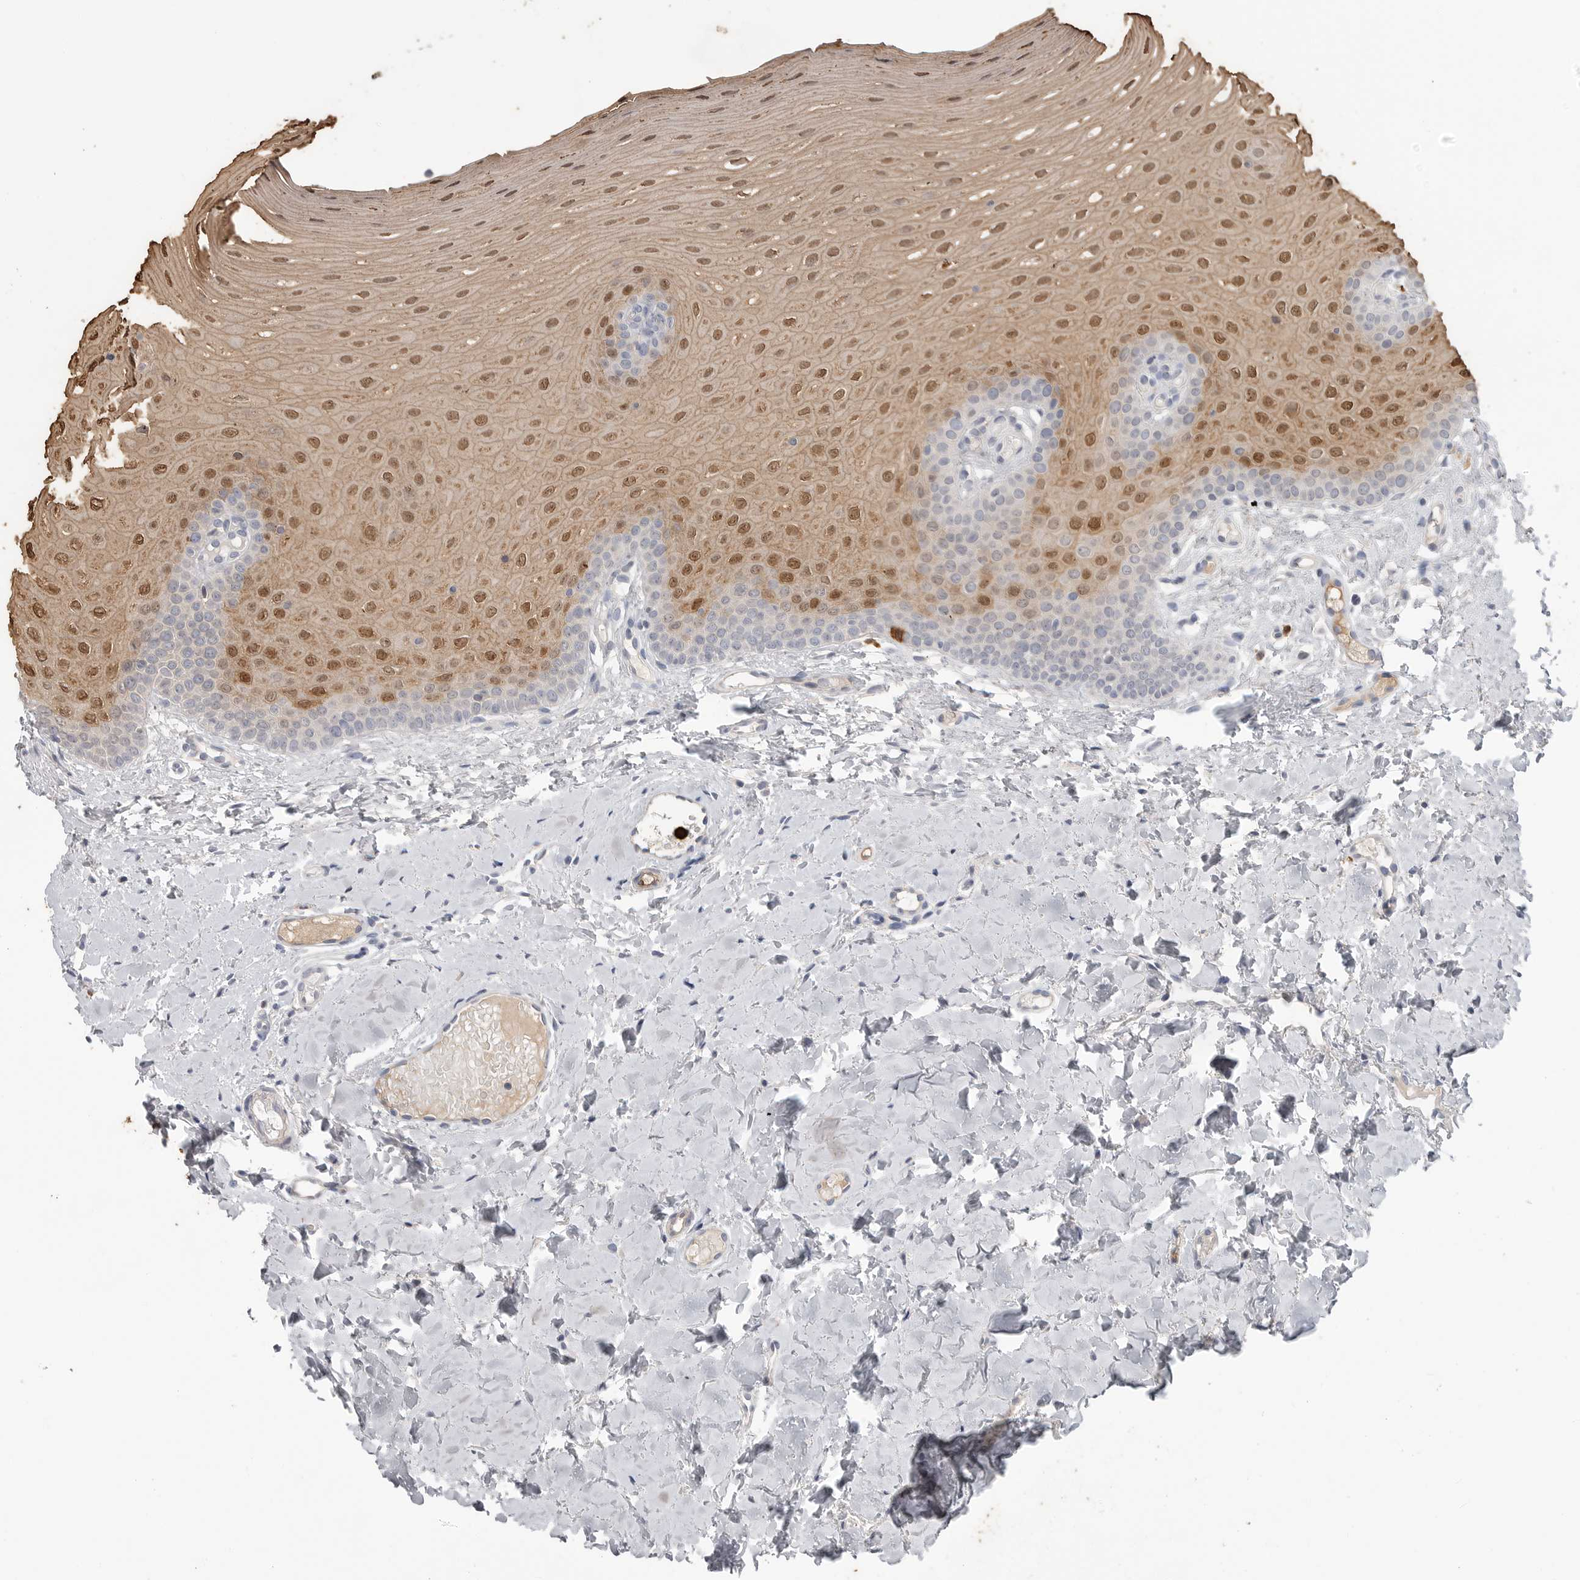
{"staining": {"intensity": "moderate", "quantity": "25%-75%", "location": "cytoplasmic/membranous,nuclear"}, "tissue": "oral mucosa", "cell_type": "Squamous epithelial cells", "image_type": "normal", "snomed": [{"axis": "morphology", "description": "Normal tissue, NOS"}, {"axis": "topography", "description": "Oral tissue"}], "caption": "Squamous epithelial cells show medium levels of moderate cytoplasmic/membranous,nuclear positivity in about 25%-75% of cells in normal oral mucosa.", "gene": "CYB561D1", "patient": {"sex": "female", "age": 39}}